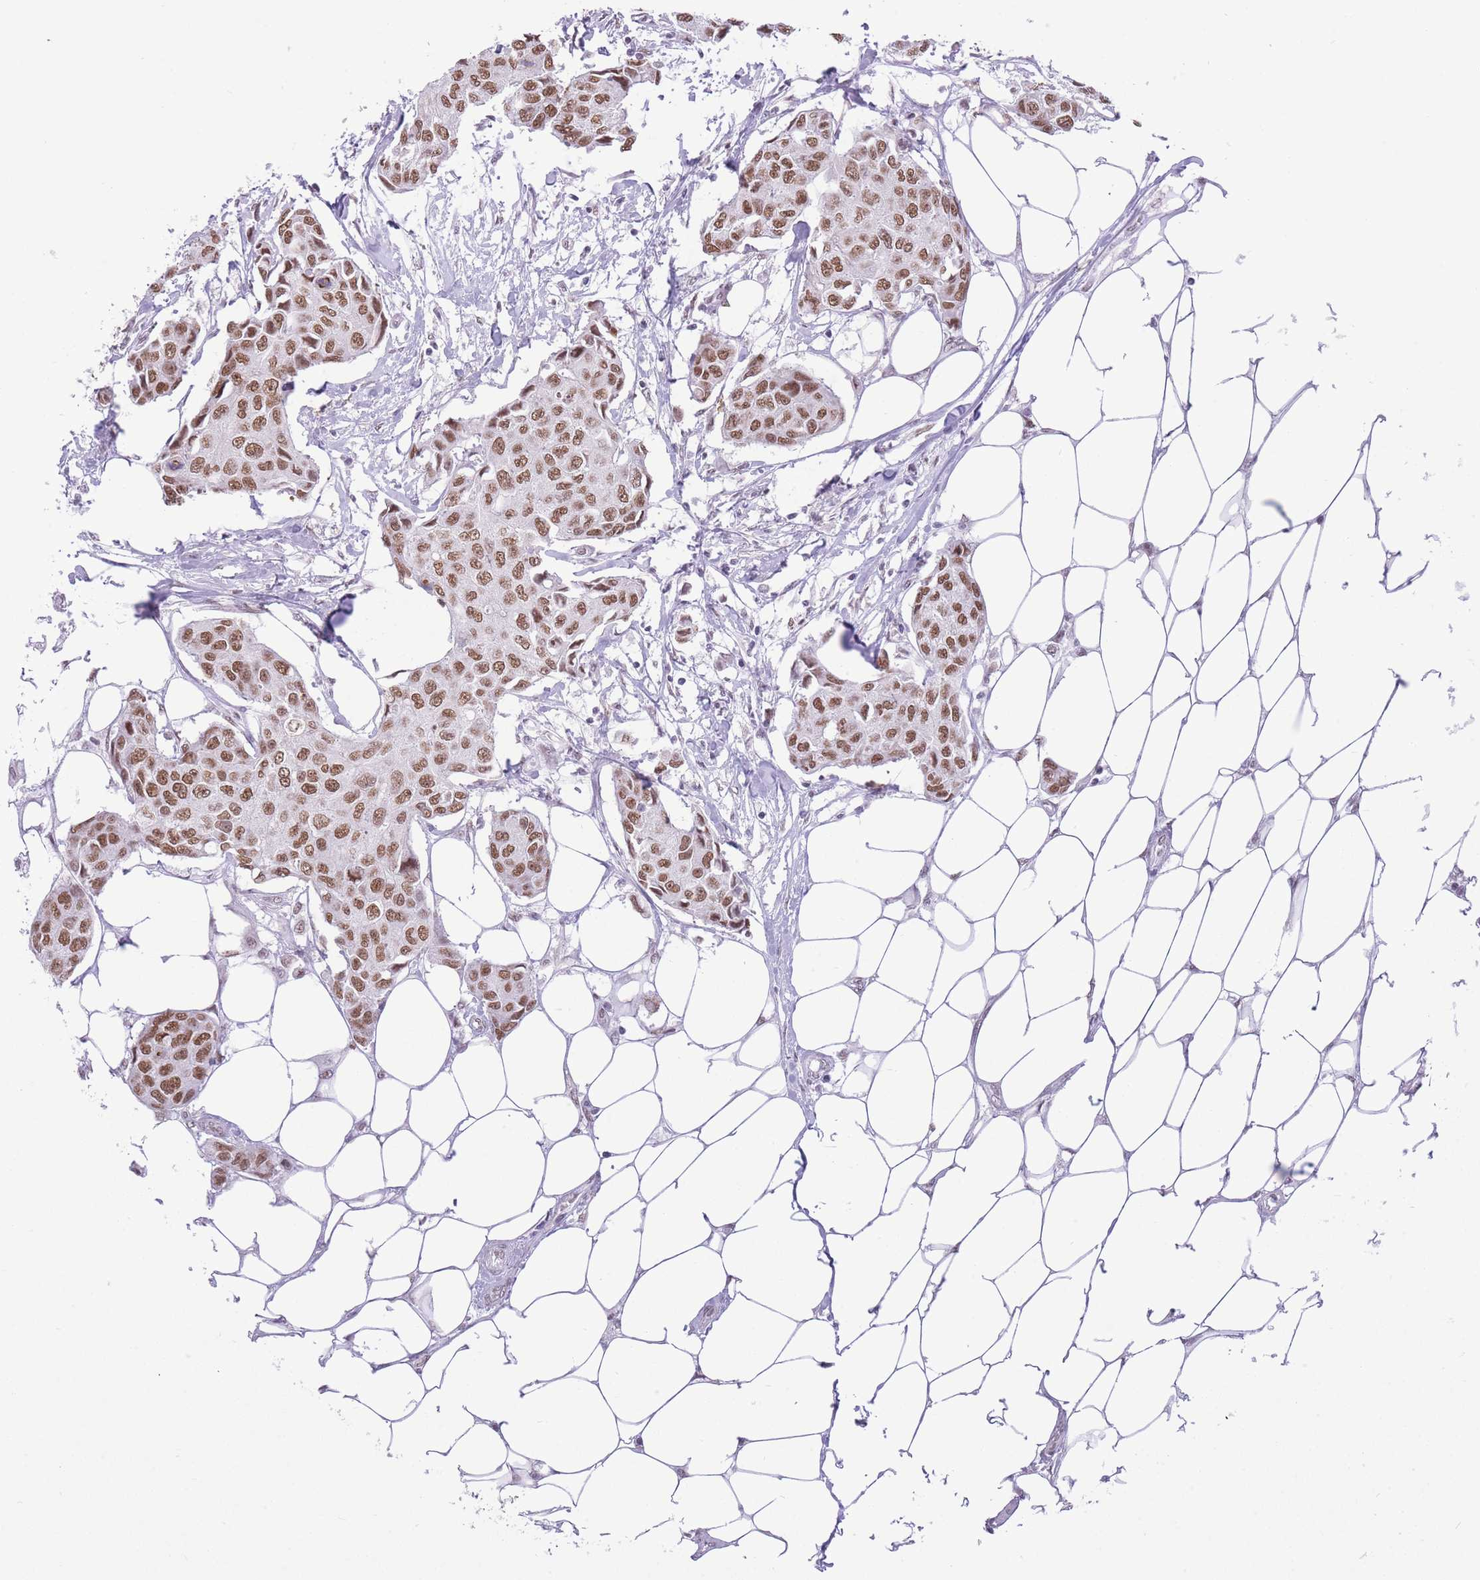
{"staining": {"intensity": "moderate", "quantity": ">75%", "location": "nuclear"}, "tissue": "breast cancer", "cell_type": "Tumor cells", "image_type": "cancer", "snomed": [{"axis": "morphology", "description": "Duct carcinoma"}, {"axis": "topography", "description": "Breast"}, {"axis": "topography", "description": "Lymph node"}], "caption": "Protein expression by immunohistochemistry displays moderate nuclear staining in about >75% of tumor cells in infiltrating ductal carcinoma (breast).", "gene": "ZBED5", "patient": {"sex": "female", "age": 80}}